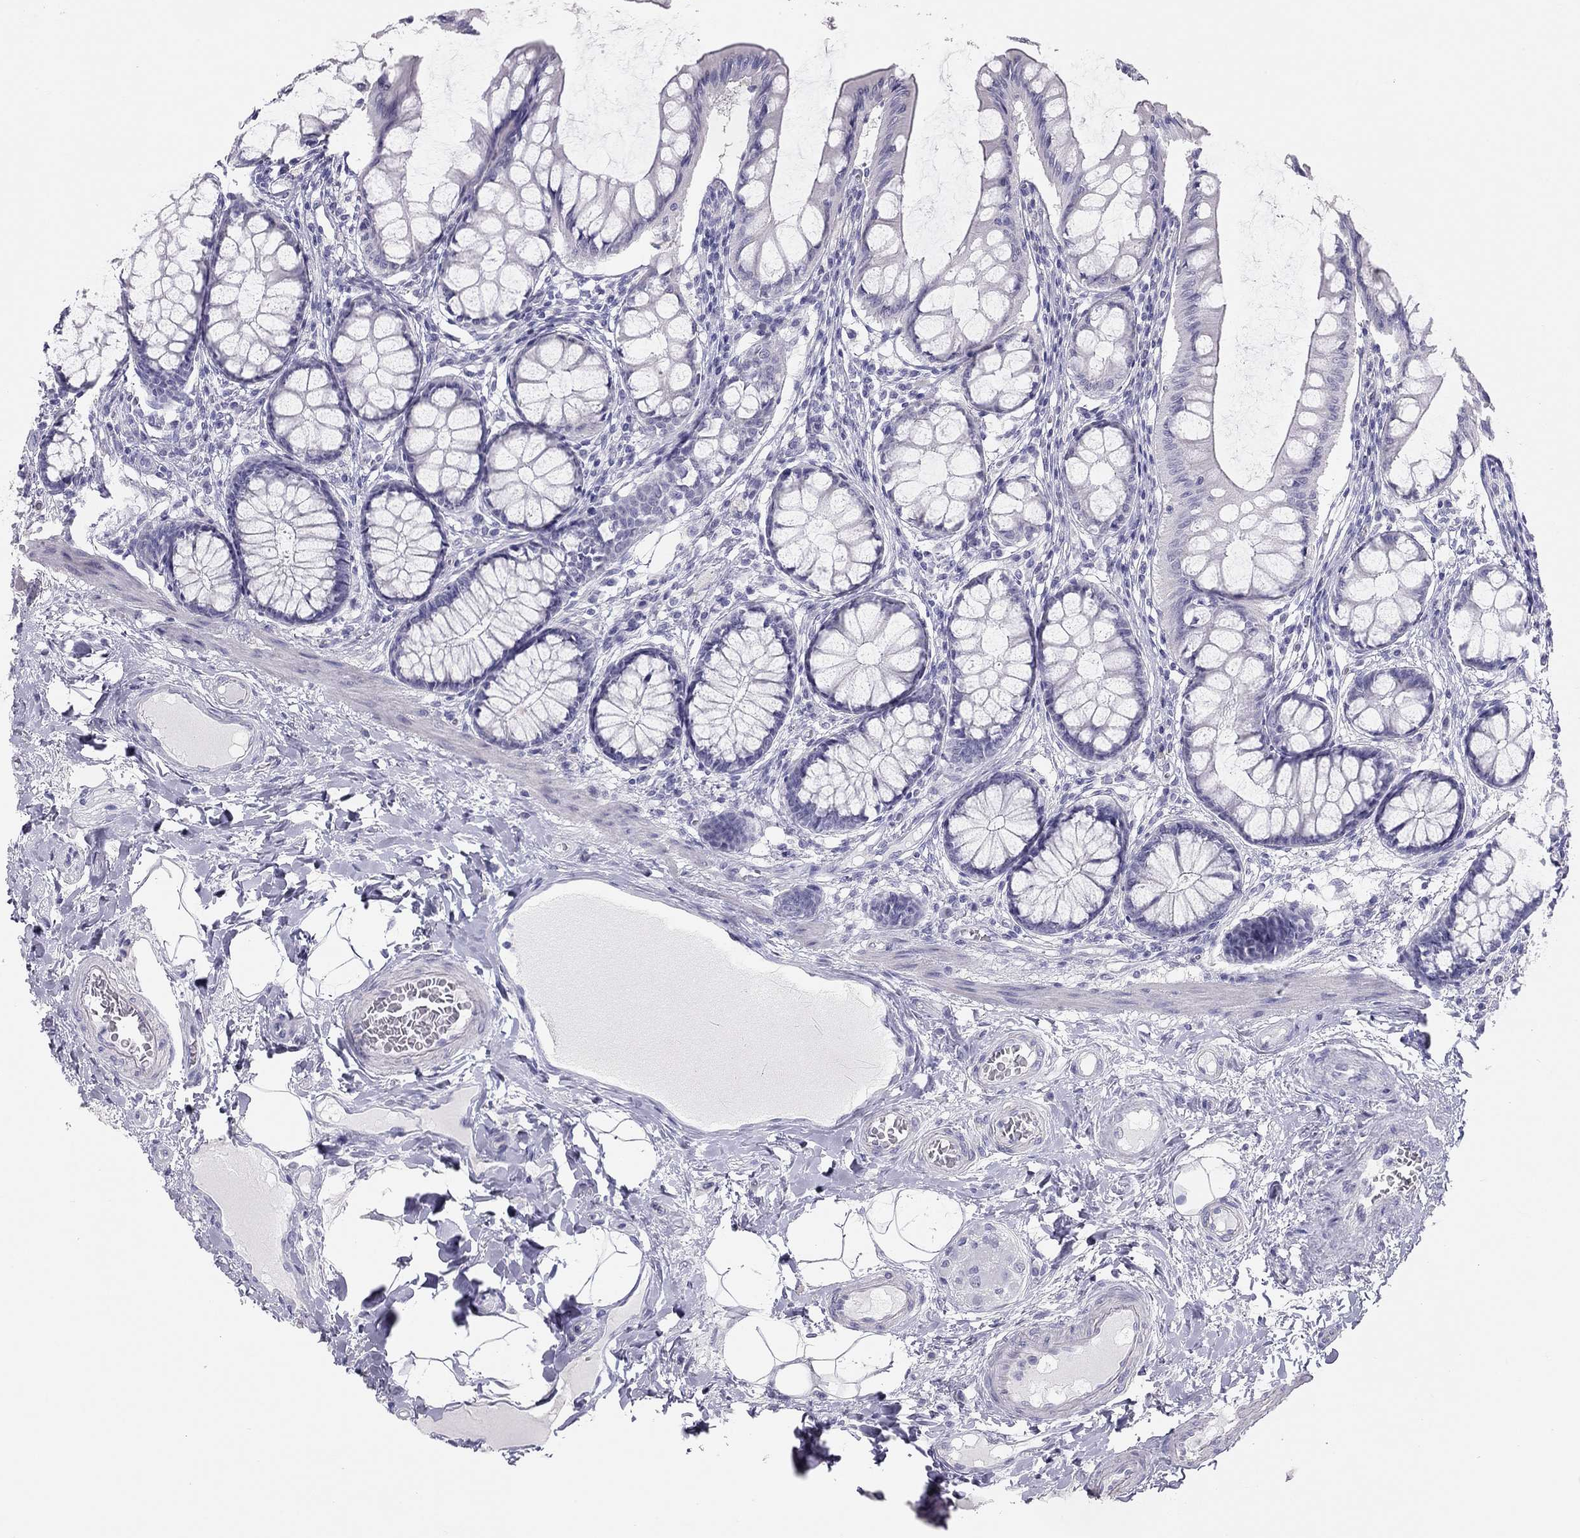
{"staining": {"intensity": "negative", "quantity": "none", "location": "none"}, "tissue": "colon", "cell_type": "Endothelial cells", "image_type": "normal", "snomed": [{"axis": "morphology", "description": "Normal tissue, NOS"}, {"axis": "topography", "description": "Colon"}], "caption": "An image of colon stained for a protein demonstrates no brown staining in endothelial cells. (DAB immunohistochemistry (IHC), high magnification).", "gene": "SPATA12", "patient": {"sex": "female", "age": 65}}